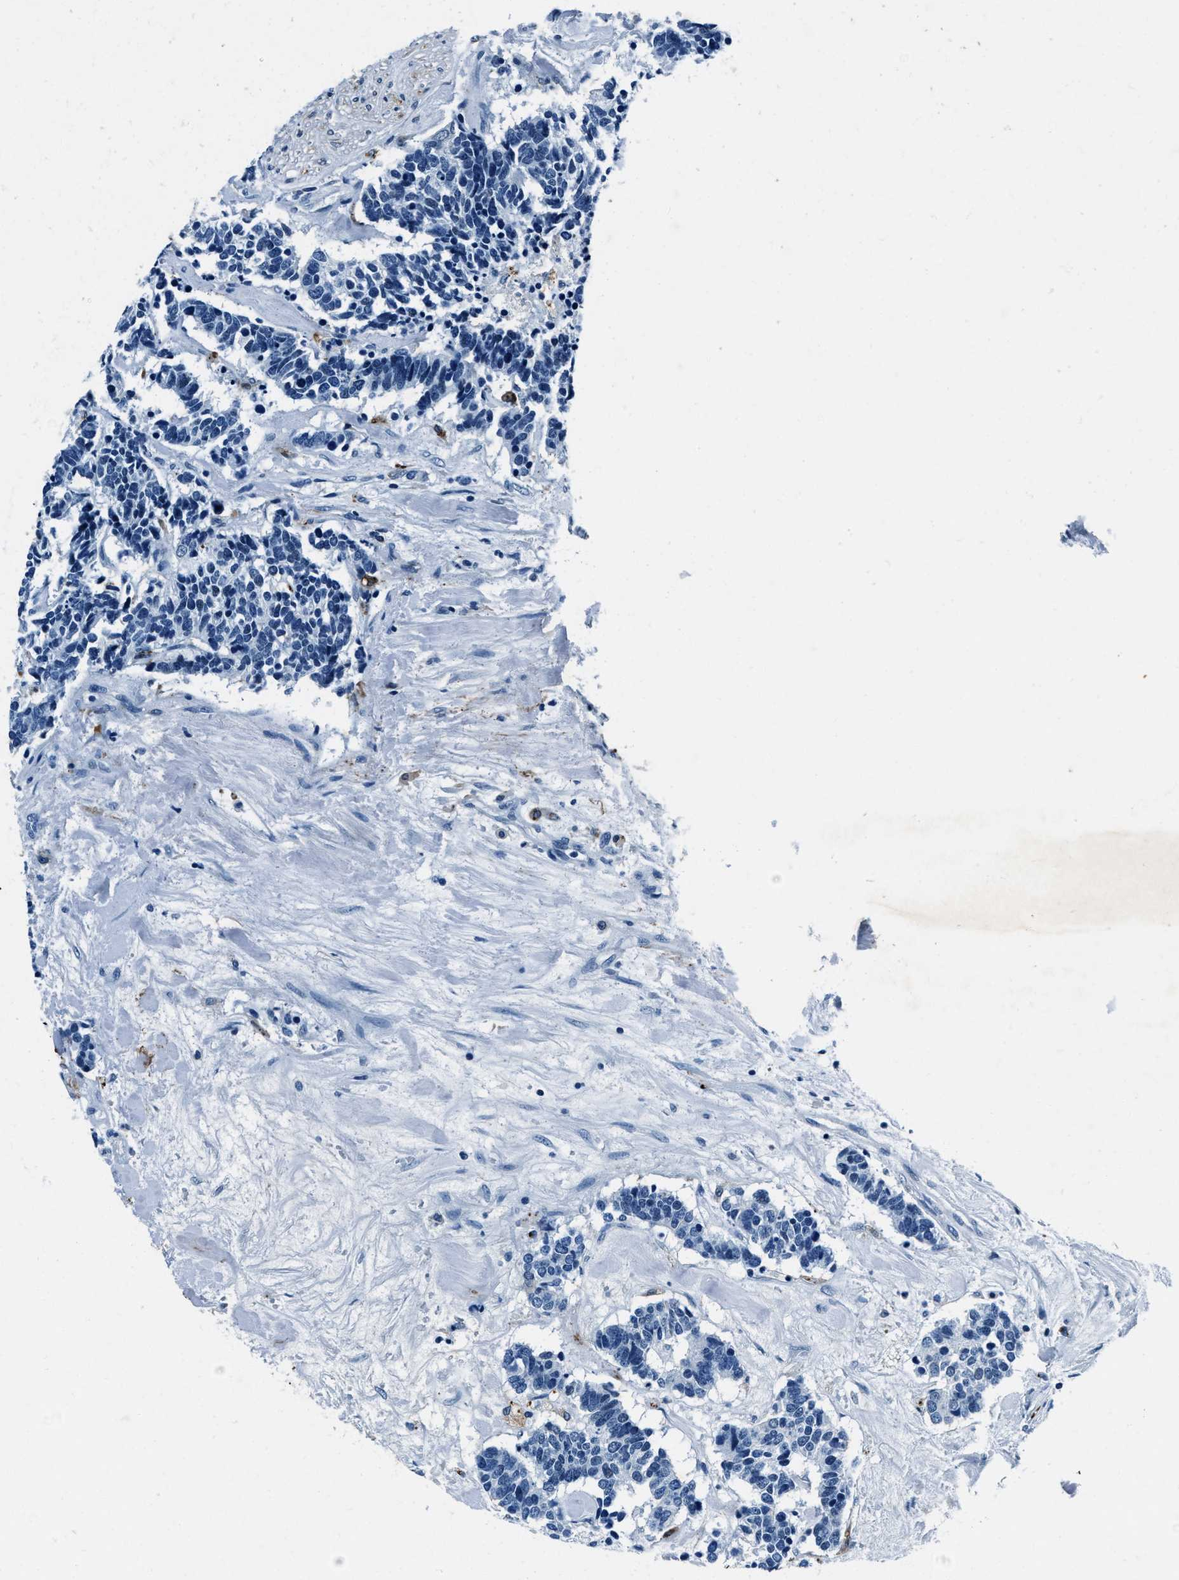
{"staining": {"intensity": "negative", "quantity": "none", "location": "none"}, "tissue": "carcinoid", "cell_type": "Tumor cells", "image_type": "cancer", "snomed": [{"axis": "morphology", "description": "Carcinoma, NOS"}, {"axis": "morphology", "description": "Carcinoid, malignant, NOS"}, {"axis": "topography", "description": "Urinary bladder"}], "caption": "DAB immunohistochemical staining of human carcinoid demonstrates no significant staining in tumor cells. (DAB (3,3'-diaminobenzidine) IHC visualized using brightfield microscopy, high magnification).", "gene": "PTPDC1", "patient": {"sex": "male", "age": 57}}